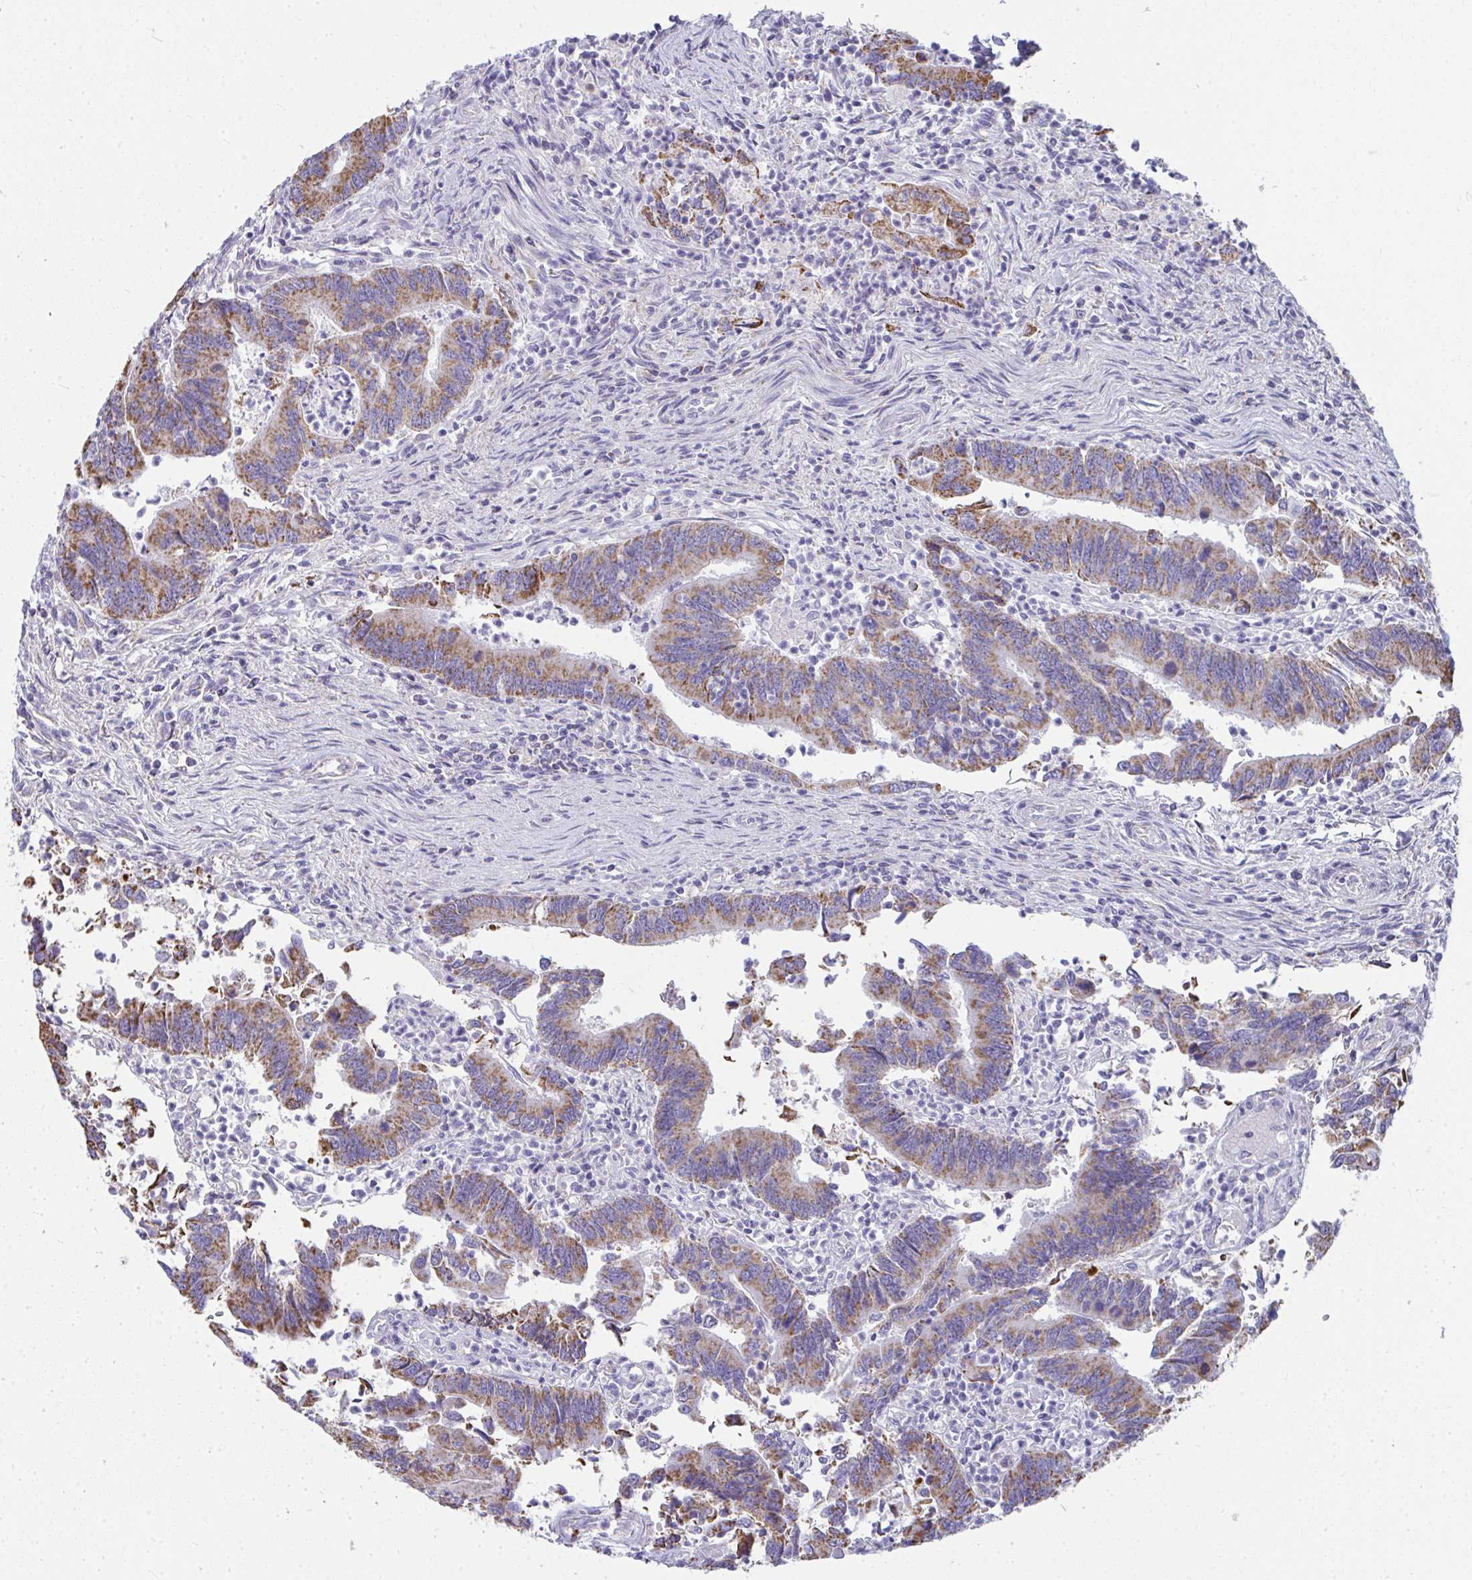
{"staining": {"intensity": "moderate", "quantity": ">75%", "location": "cytoplasmic/membranous"}, "tissue": "colorectal cancer", "cell_type": "Tumor cells", "image_type": "cancer", "snomed": [{"axis": "morphology", "description": "Adenocarcinoma, NOS"}, {"axis": "topography", "description": "Colon"}], "caption": "Colorectal cancer (adenocarcinoma) stained for a protein displays moderate cytoplasmic/membranous positivity in tumor cells. (brown staining indicates protein expression, while blue staining denotes nuclei).", "gene": "SLC6A1", "patient": {"sex": "female", "age": 67}}